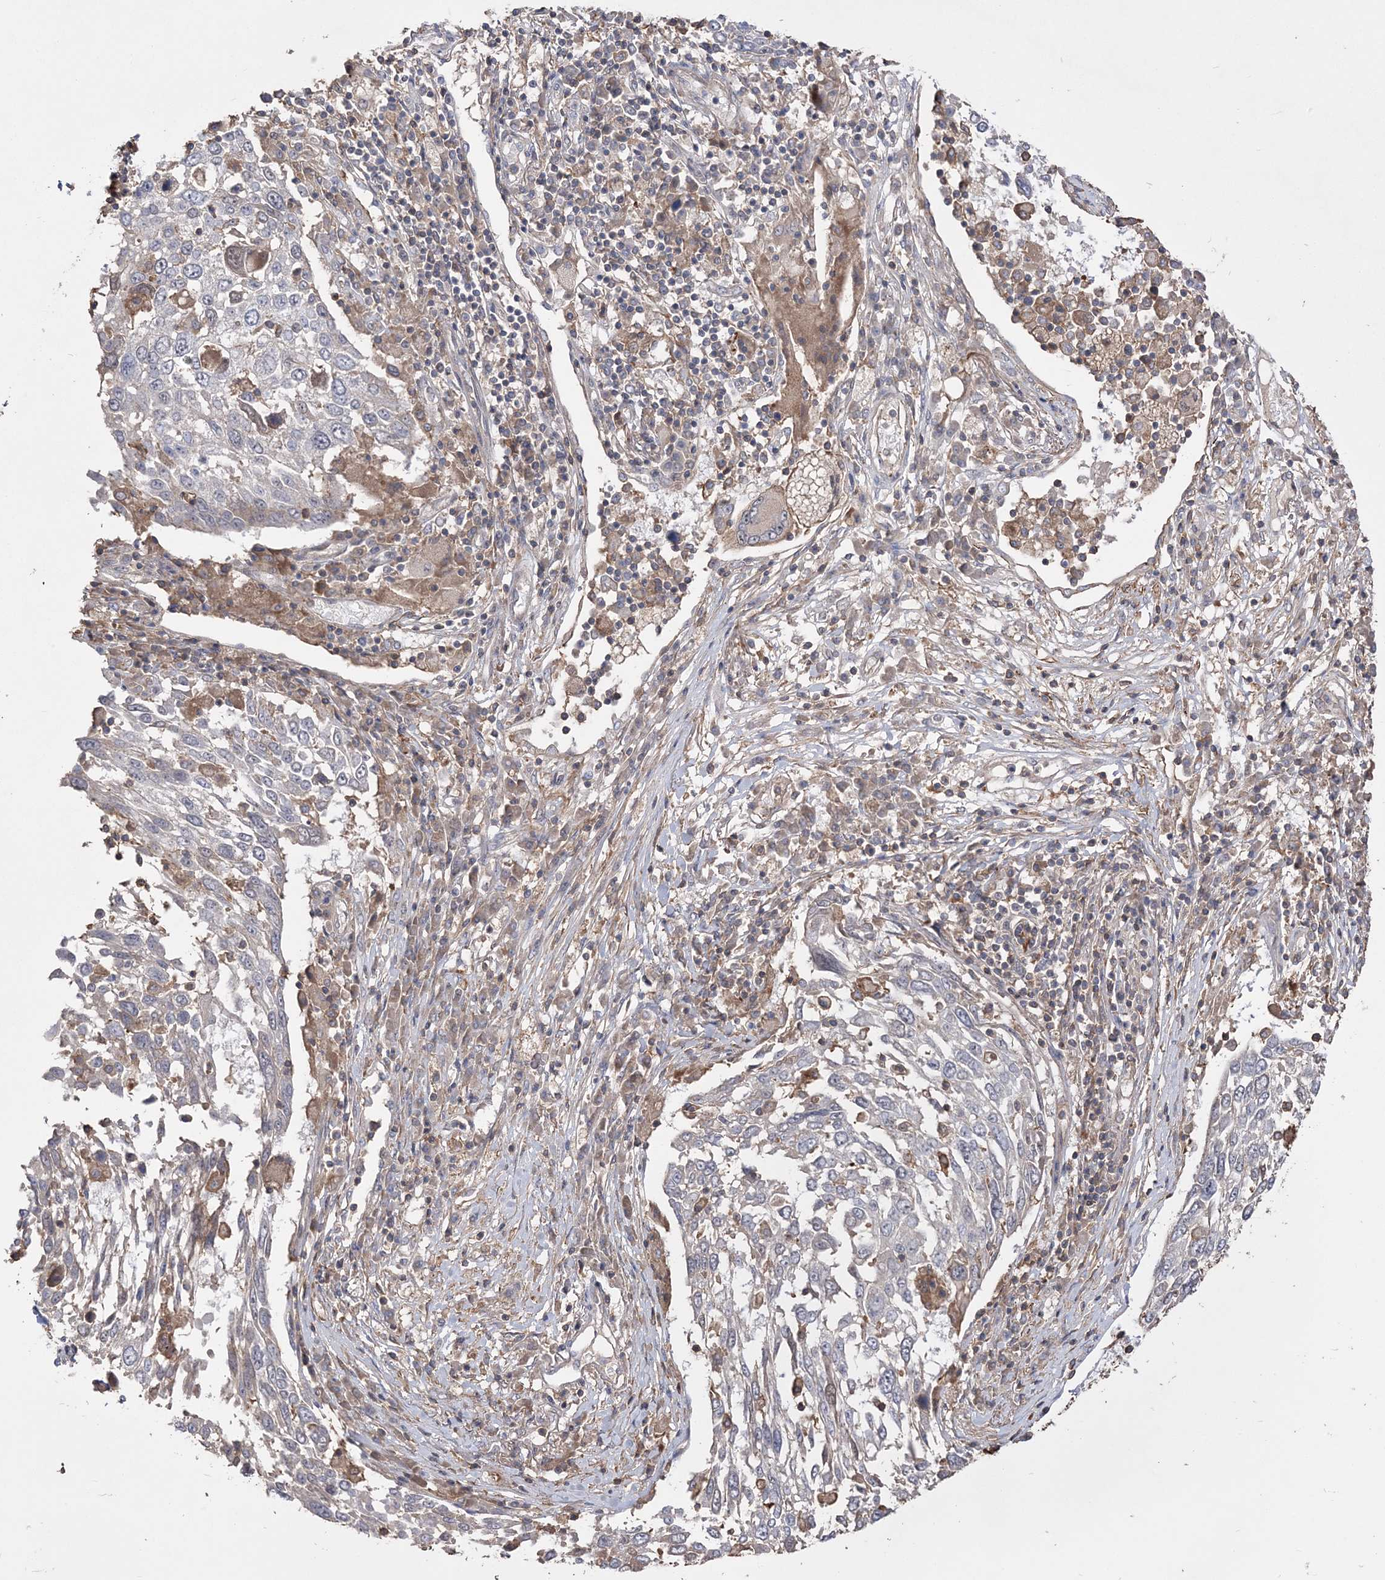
{"staining": {"intensity": "negative", "quantity": "none", "location": "none"}, "tissue": "lung cancer", "cell_type": "Tumor cells", "image_type": "cancer", "snomed": [{"axis": "morphology", "description": "Squamous cell carcinoma, NOS"}, {"axis": "topography", "description": "Lung"}], "caption": "Immunohistochemical staining of lung cancer (squamous cell carcinoma) exhibits no significant expression in tumor cells. (Brightfield microscopy of DAB (3,3'-diaminobenzidine) immunohistochemistry at high magnification).", "gene": "SLFN14", "patient": {"sex": "male", "age": 65}}